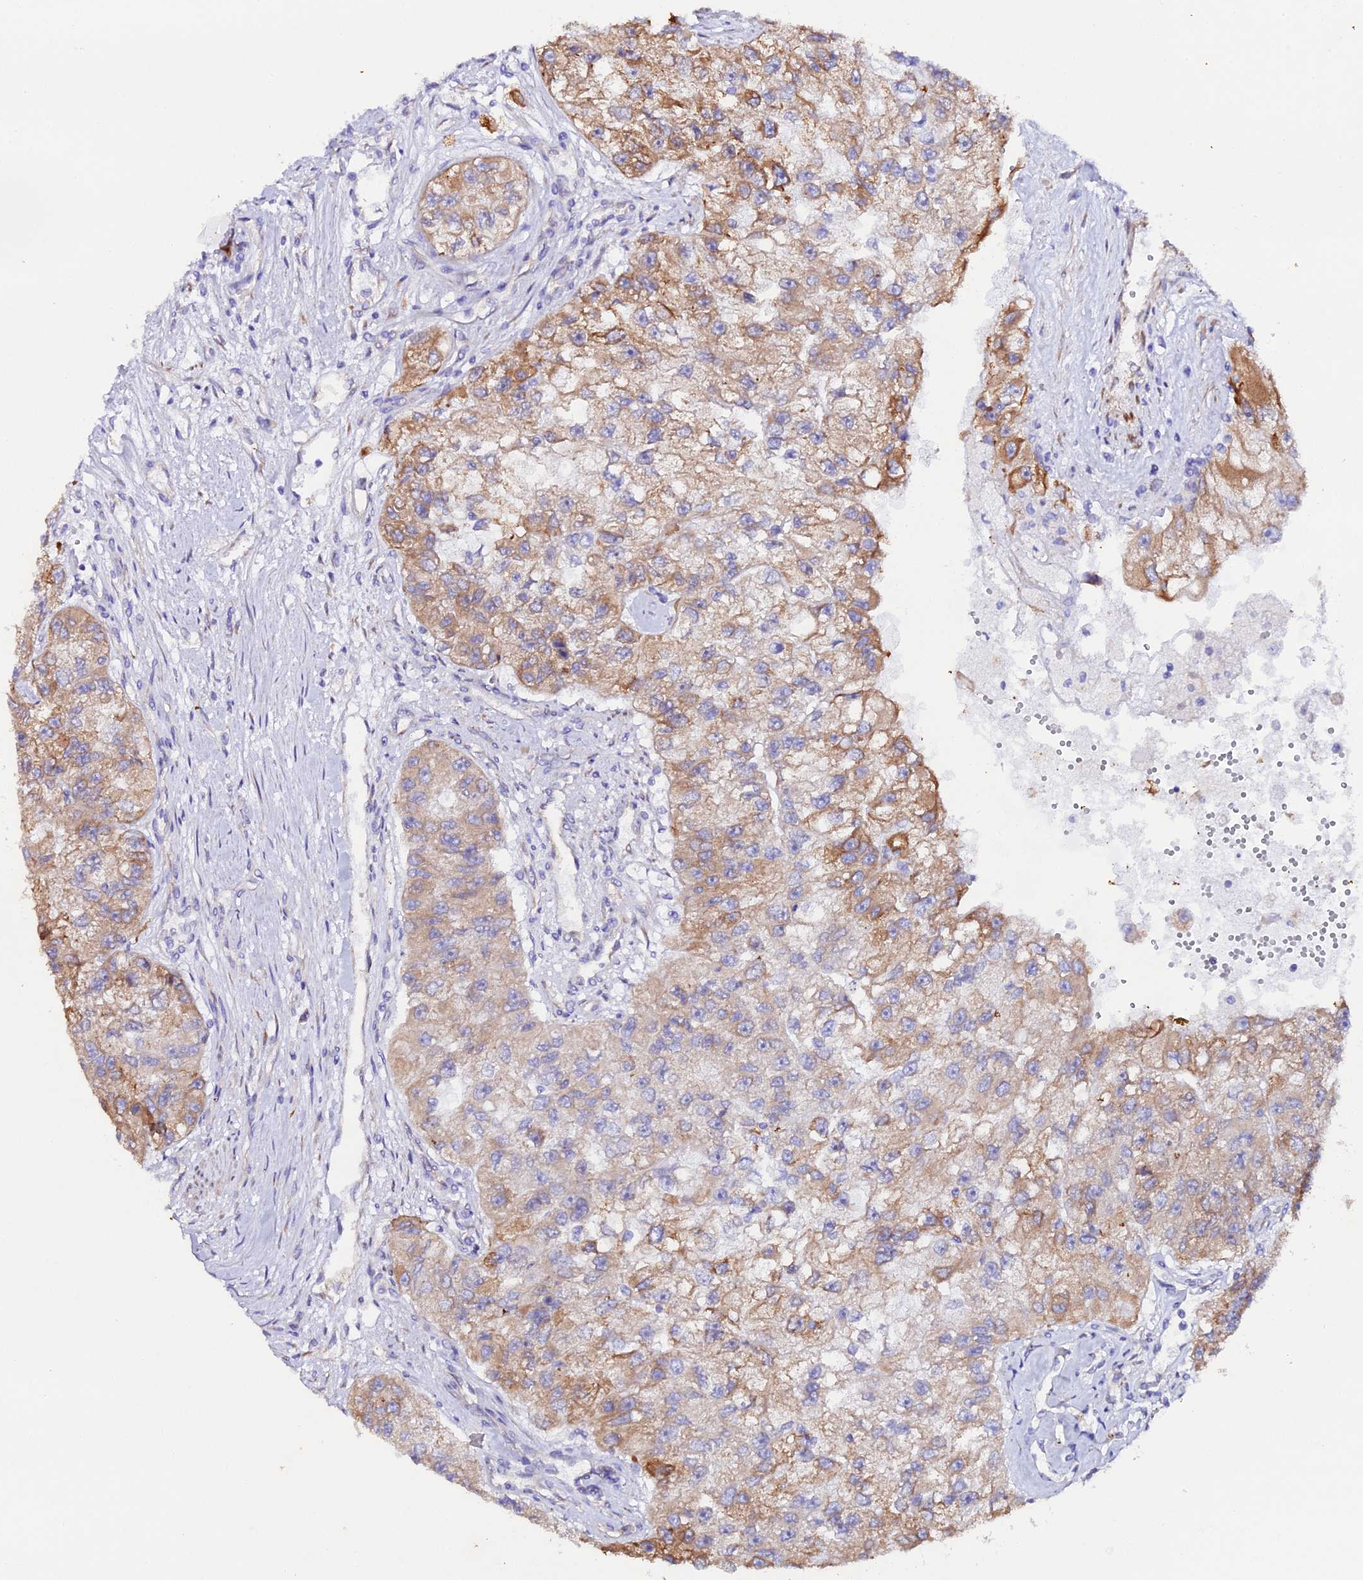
{"staining": {"intensity": "moderate", "quantity": "25%-75%", "location": "cytoplasmic/membranous"}, "tissue": "renal cancer", "cell_type": "Tumor cells", "image_type": "cancer", "snomed": [{"axis": "morphology", "description": "Adenocarcinoma, NOS"}, {"axis": "topography", "description": "Kidney"}], "caption": "Protein staining of renal cancer (adenocarcinoma) tissue exhibits moderate cytoplasmic/membranous expression in about 25%-75% of tumor cells. (DAB (3,3'-diaminobenzidine) = brown stain, brightfield microscopy at high magnification).", "gene": "CFAP45", "patient": {"sex": "male", "age": 63}}